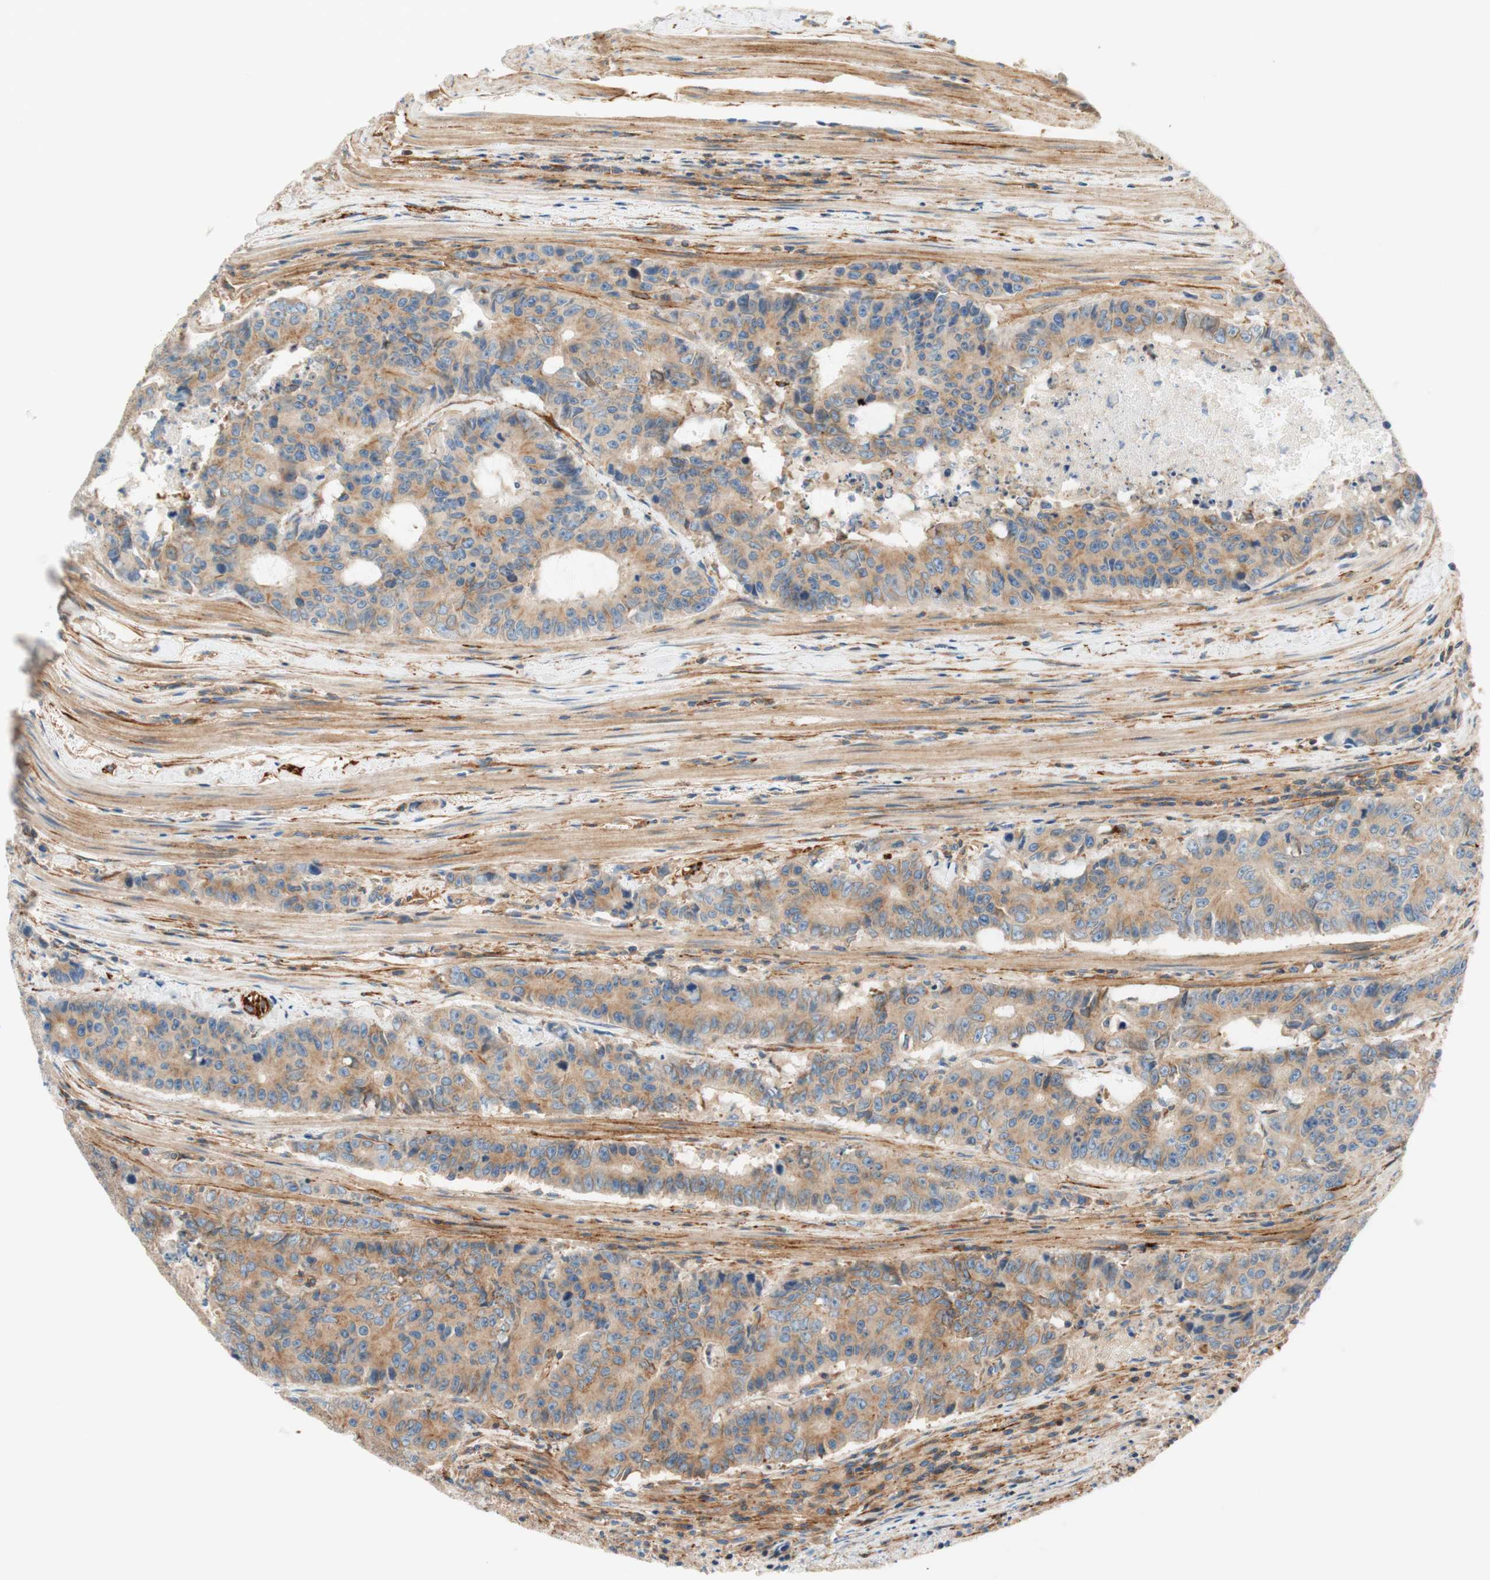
{"staining": {"intensity": "moderate", "quantity": ">75%", "location": "cytoplasmic/membranous"}, "tissue": "colorectal cancer", "cell_type": "Tumor cells", "image_type": "cancer", "snomed": [{"axis": "morphology", "description": "Adenocarcinoma, NOS"}, {"axis": "topography", "description": "Colon"}], "caption": "Immunohistochemical staining of colorectal adenocarcinoma reveals moderate cytoplasmic/membranous protein positivity in about >75% of tumor cells.", "gene": "VPS26A", "patient": {"sex": "female", "age": 86}}